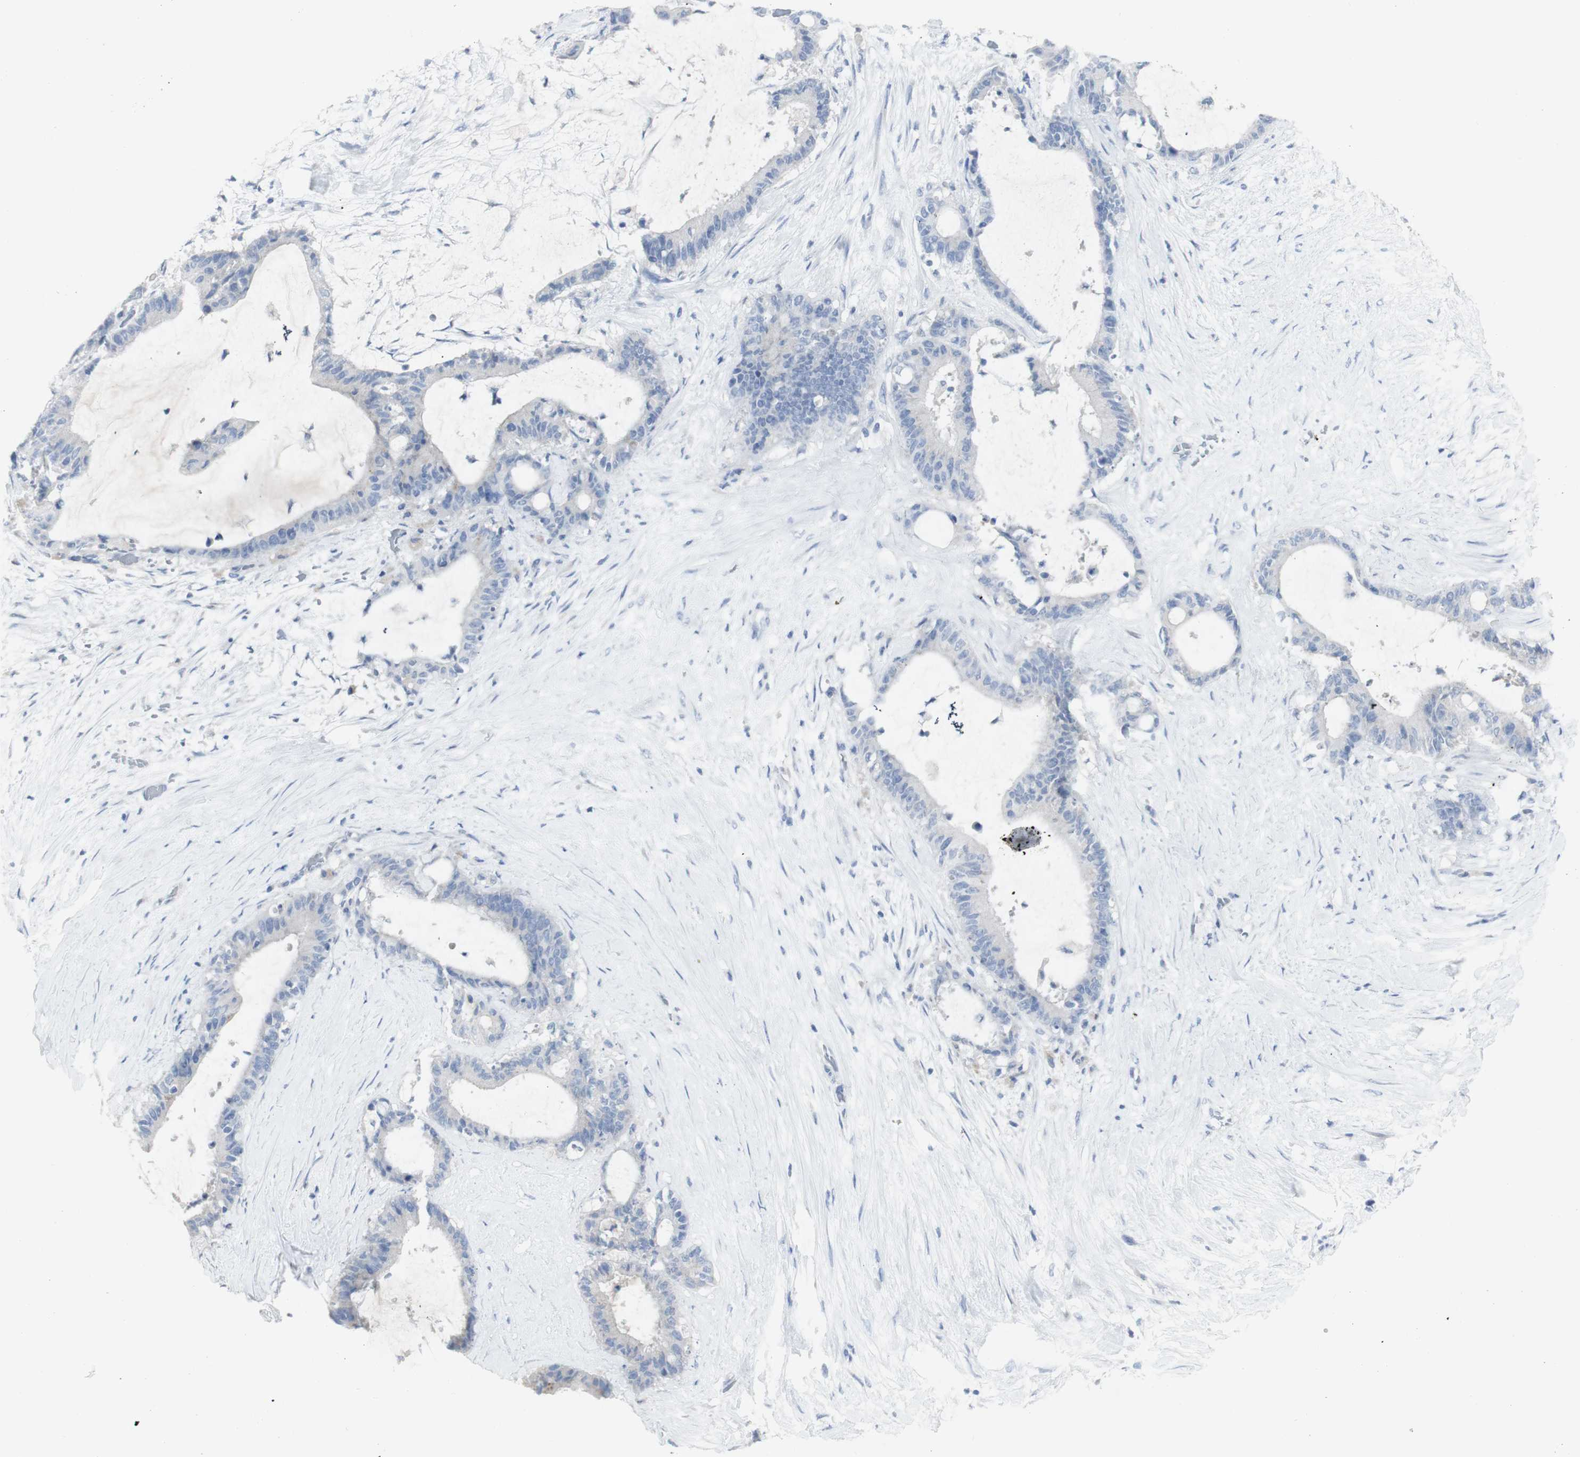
{"staining": {"intensity": "negative", "quantity": "none", "location": "none"}, "tissue": "liver cancer", "cell_type": "Tumor cells", "image_type": "cancer", "snomed": [{"axis": "morphology", "description": "Cholangiocarcinoma"}, {"axis": "topography", "description": "Liver"}], "caption": "Human liver cancer stained for a protein using IHC demonstrates no staining in tumor cells.", "gene": "CD207", "patient": {"sex": "female", "age": 73}}